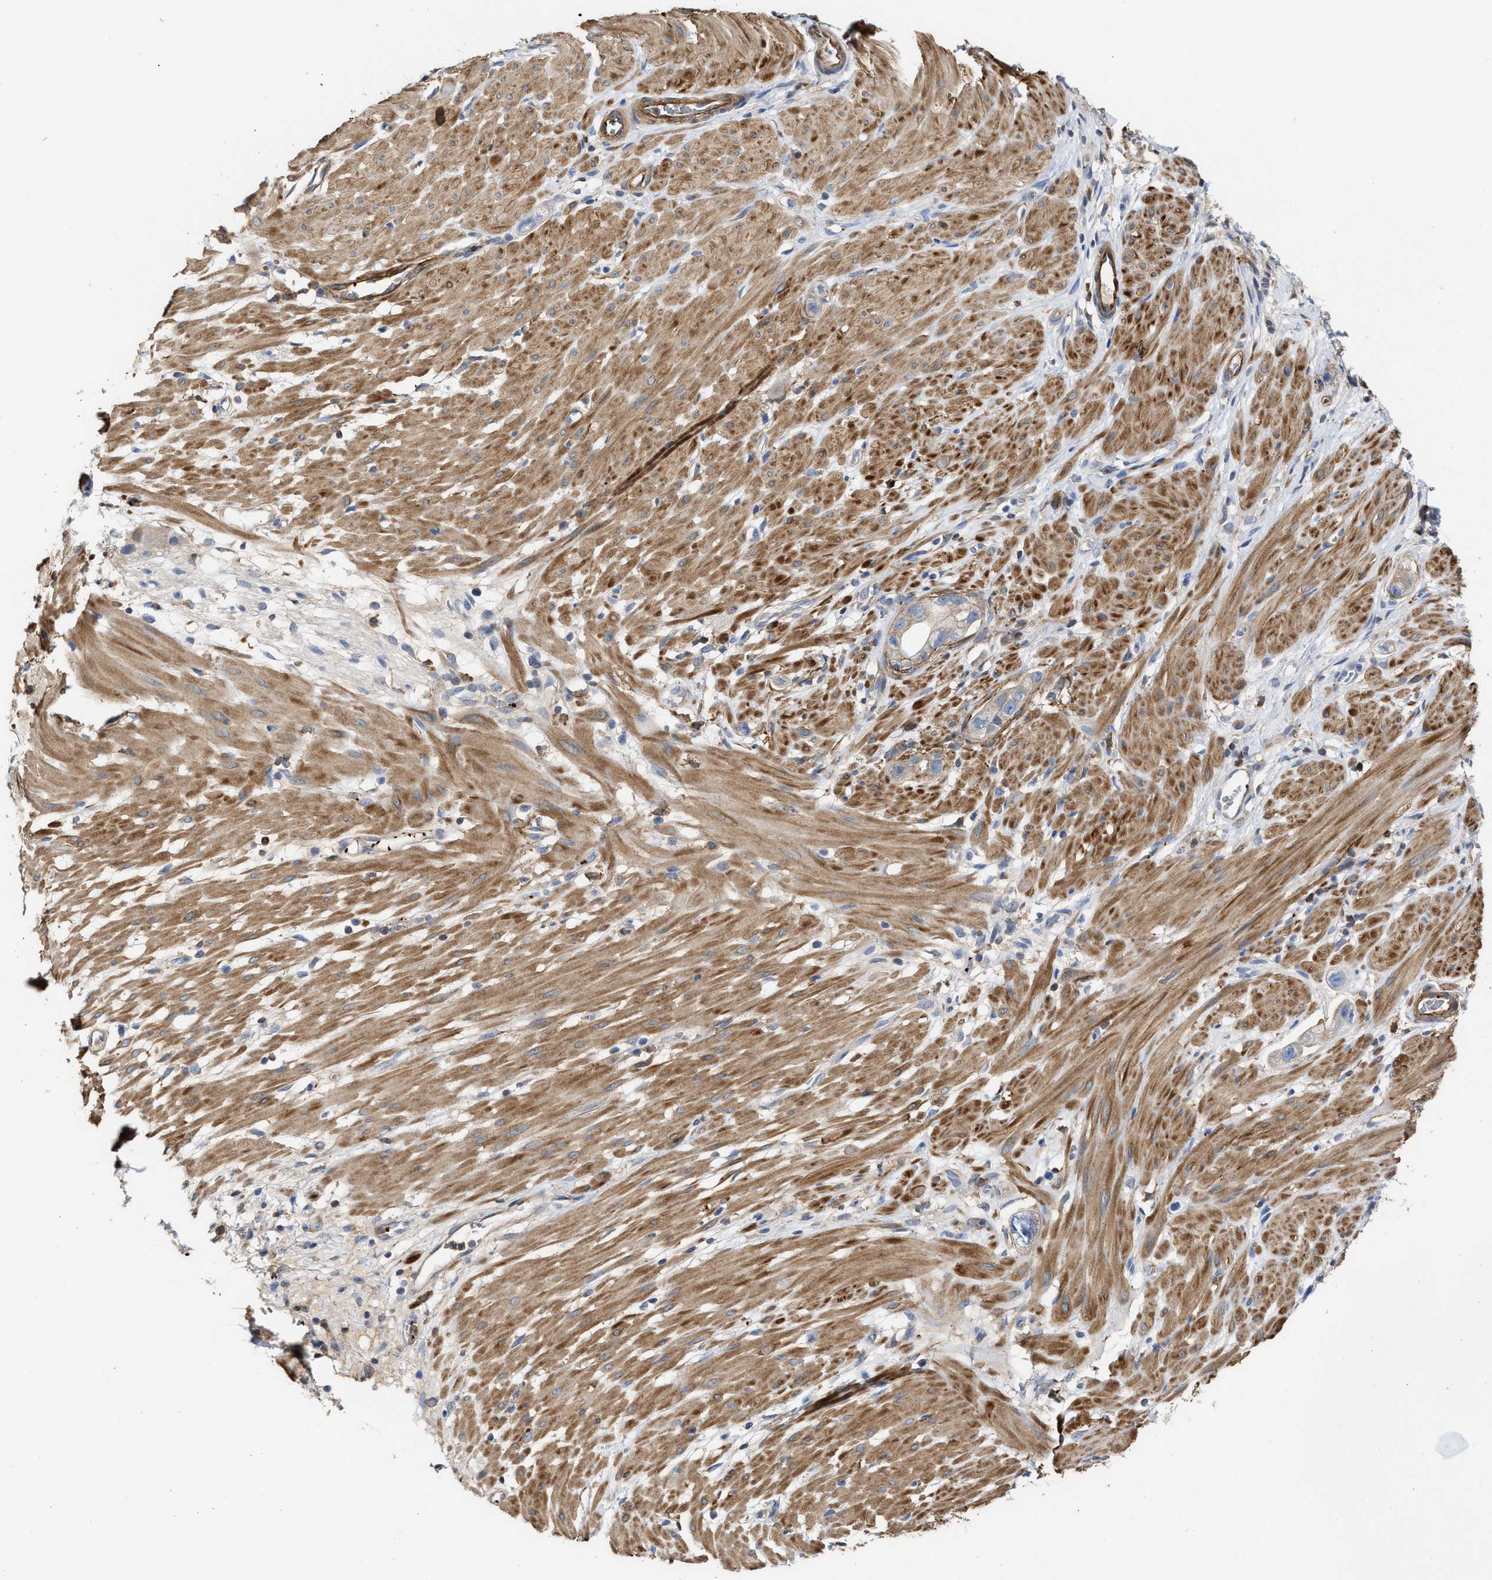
{"staining": {"intensity": "negative", "quantity": "none", "location": "none"}, "tissue": "stomach cancer", "cell_type": "Tumor cells", "image_type": "cancer", "snomed": [{"axis": "morphology", "description": "Adenocarcinoma, NOS"}, {"axis": "topography", "description": "Stomach"}, {"axis": "topography", "description": "Stomach, lower"}], "caption": "High magnification brightfield microscopy of stomach cancer stained with DAB (3,3'-diaminobenzidine) (brown) and counterstained with hematoxylin (blue): tumor cells show no significant staining. Nuclei are stained in blue.", "gene": "HS3ST5", "patient": {"sex": "female", "age": 48}}